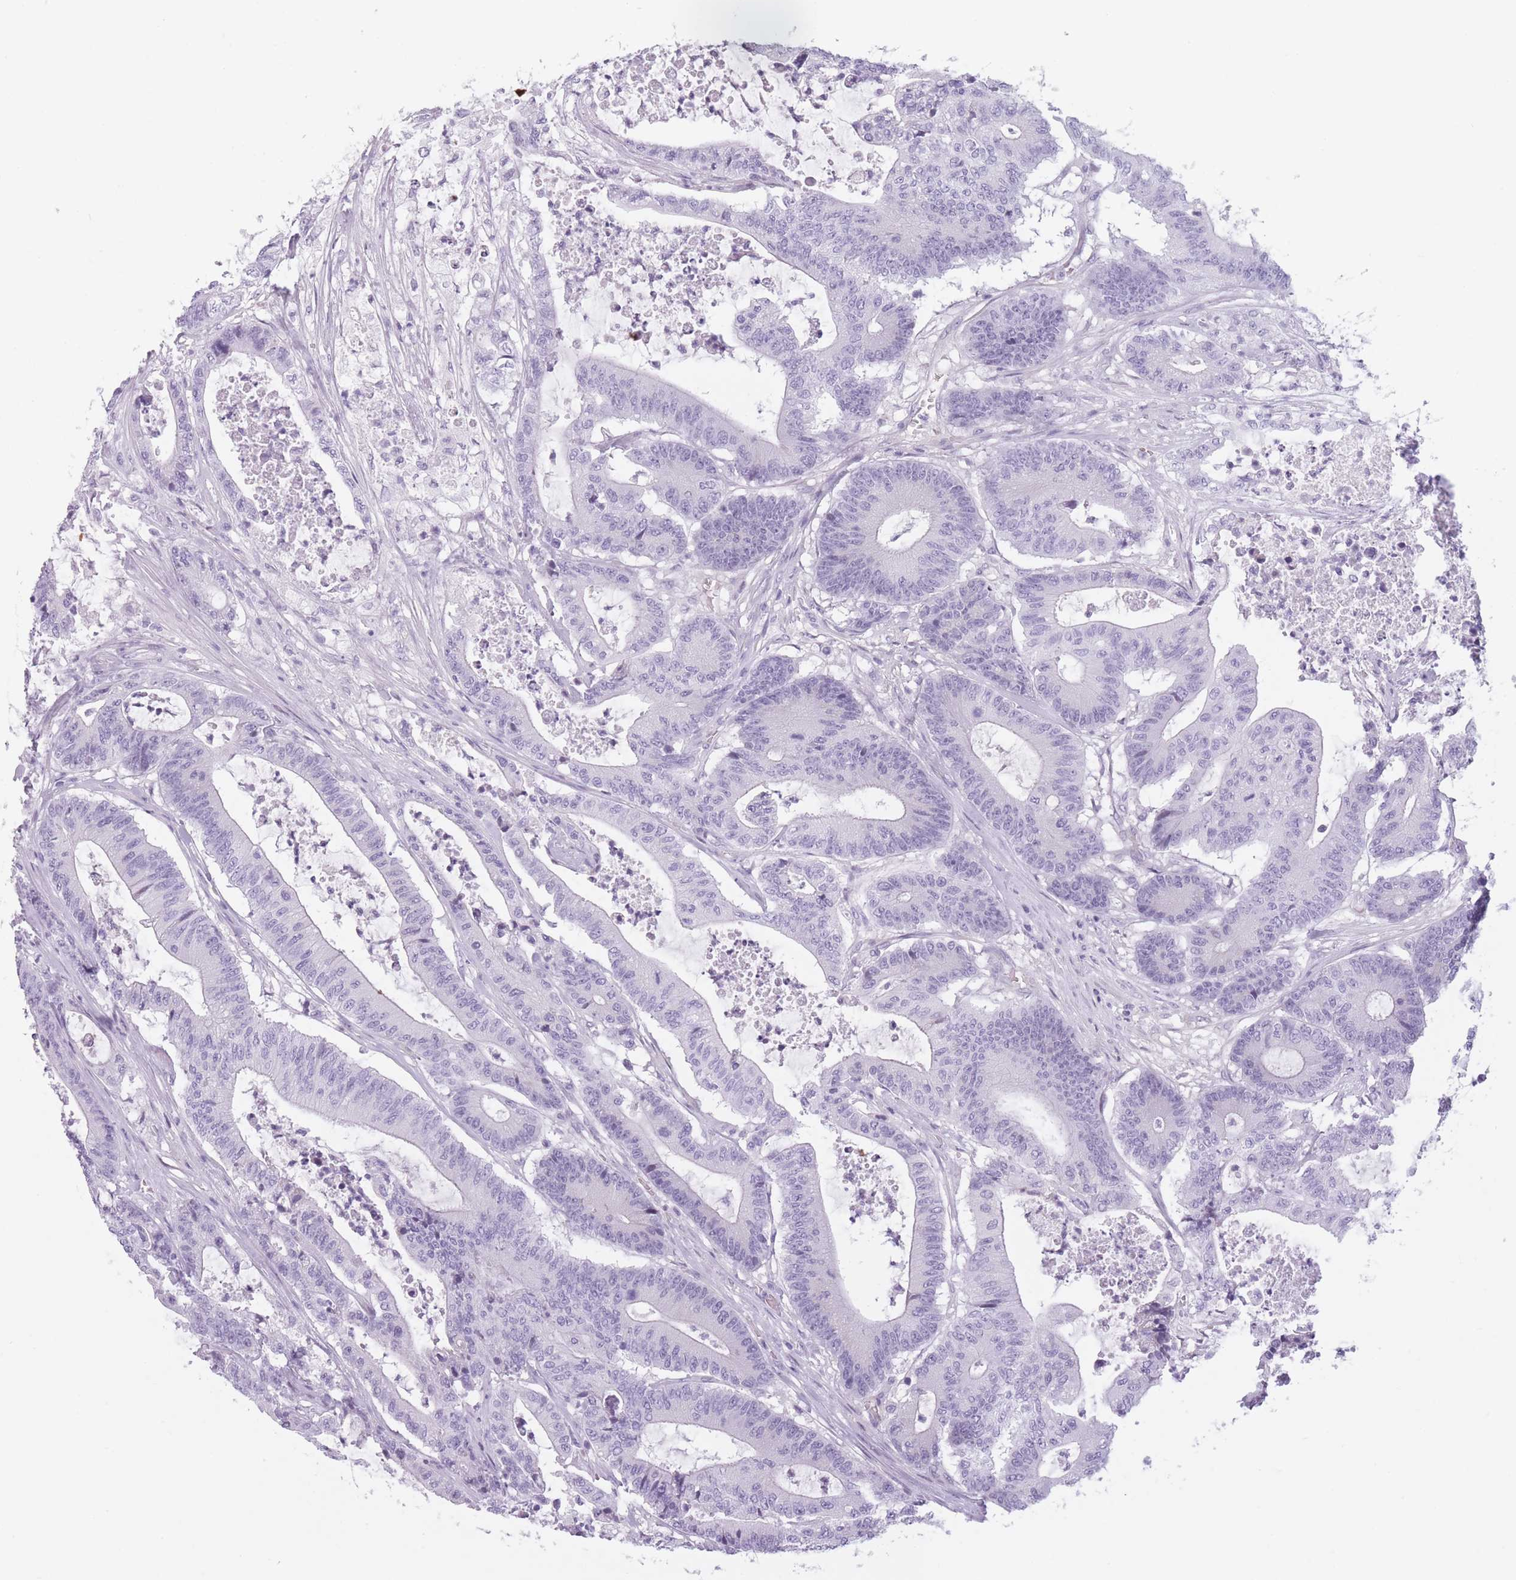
{"staining": {"intensity": "negative", "quantity": "none", "location": "none"}, "tissue": "colorectal cancer", "cell_type": "Tumor cells", "image_type": "cancer", "snomed": [{"axis": "morphology", "description": "Adenocarcinoma, NOS"}, {"axis": "topography", "description": "Colon"}], "caption": "A photomicrograph of colorectal cancer stained for a protein exhibits no brown staining in tumor cells.", "gene": "GGT1", "patient": {"sex": "female", "age": 84}}